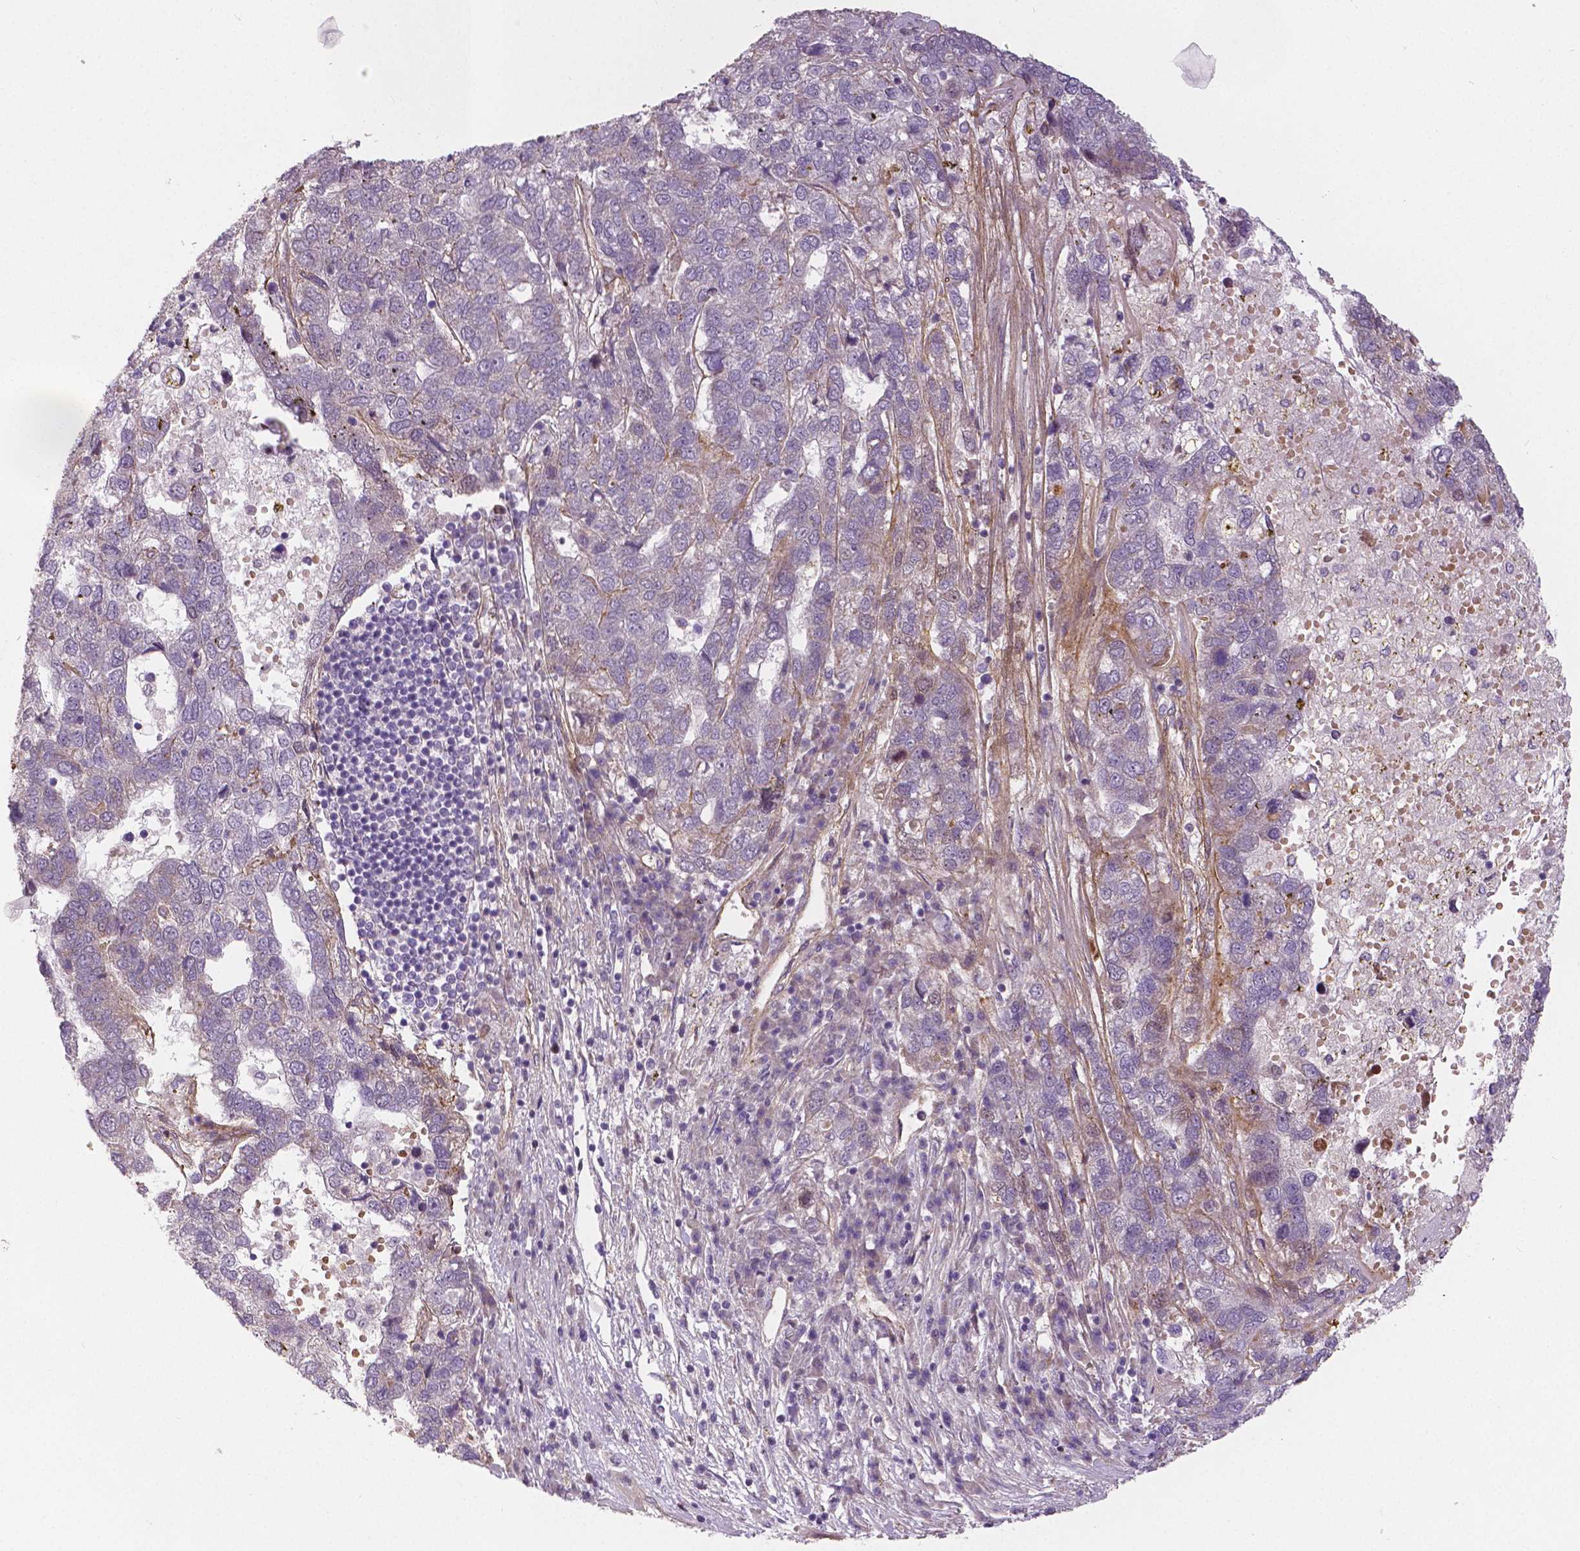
{"staining": {"intensity": "weak", "quantity": "<25%", "location": "cytoplasmic/membranous"}, "tissue": "pancreatic cancer", "cell_type": "Tumor cells", "image_type": "cancer", "snomed": [{"axis": "morphology", "description": "Adenocarcinoma, NOS"}, {"axis": "topography", "description": "Pancreas"}], "caption": "DAB (3,3'-diaminobenzidine) immunohistochemical staining of human pancreatic cancer shows no significant staining in tumor cells. Nuclei are stained in blue.", "gene": "FLT1", "patient": {"sex": "female", "age": 61}}